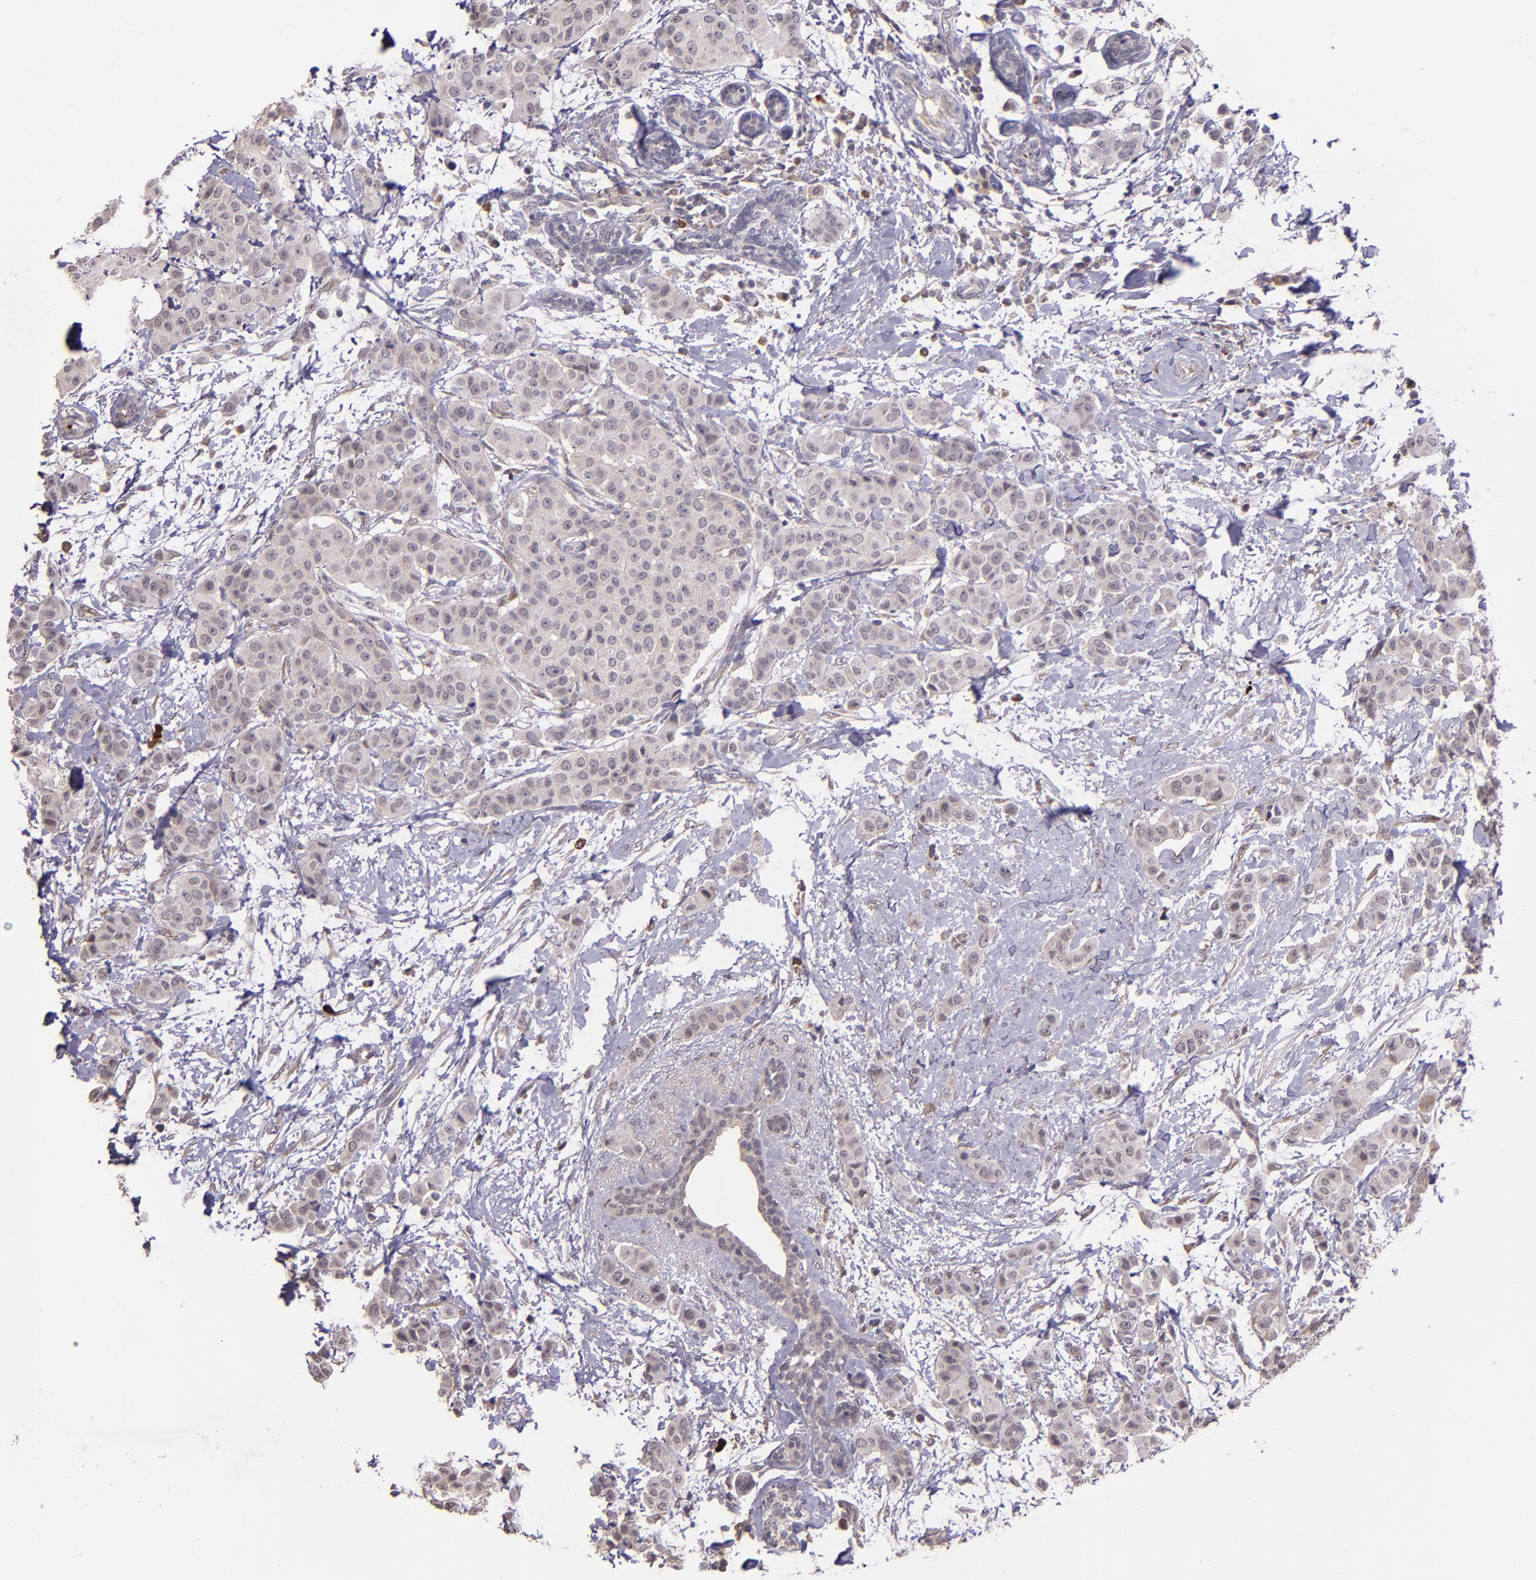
{"staining": {"intensity": "weak", "quantity": ">75%", "location": "cytoplasmic/membranous"}, "tissue": "breast cancer", "cell_type": "Tumor cells", "image_type": "cancer", "snomed": [{"axis": "morphology", "description": "Duct carcinoma"}, {"axis": "topography", "description": "Breast"}], "caption": "Immunohistochemistry (IHC) histopathology image of invasive ductal carcinoma (breast) stained for a protein (brown), which demonstrates low levels of weak cytoplasmic/membranous positivity in approximately >75% of tumor cells.", "gene": "TAF7L", "patient": {"sex": "female", "age": 40}}